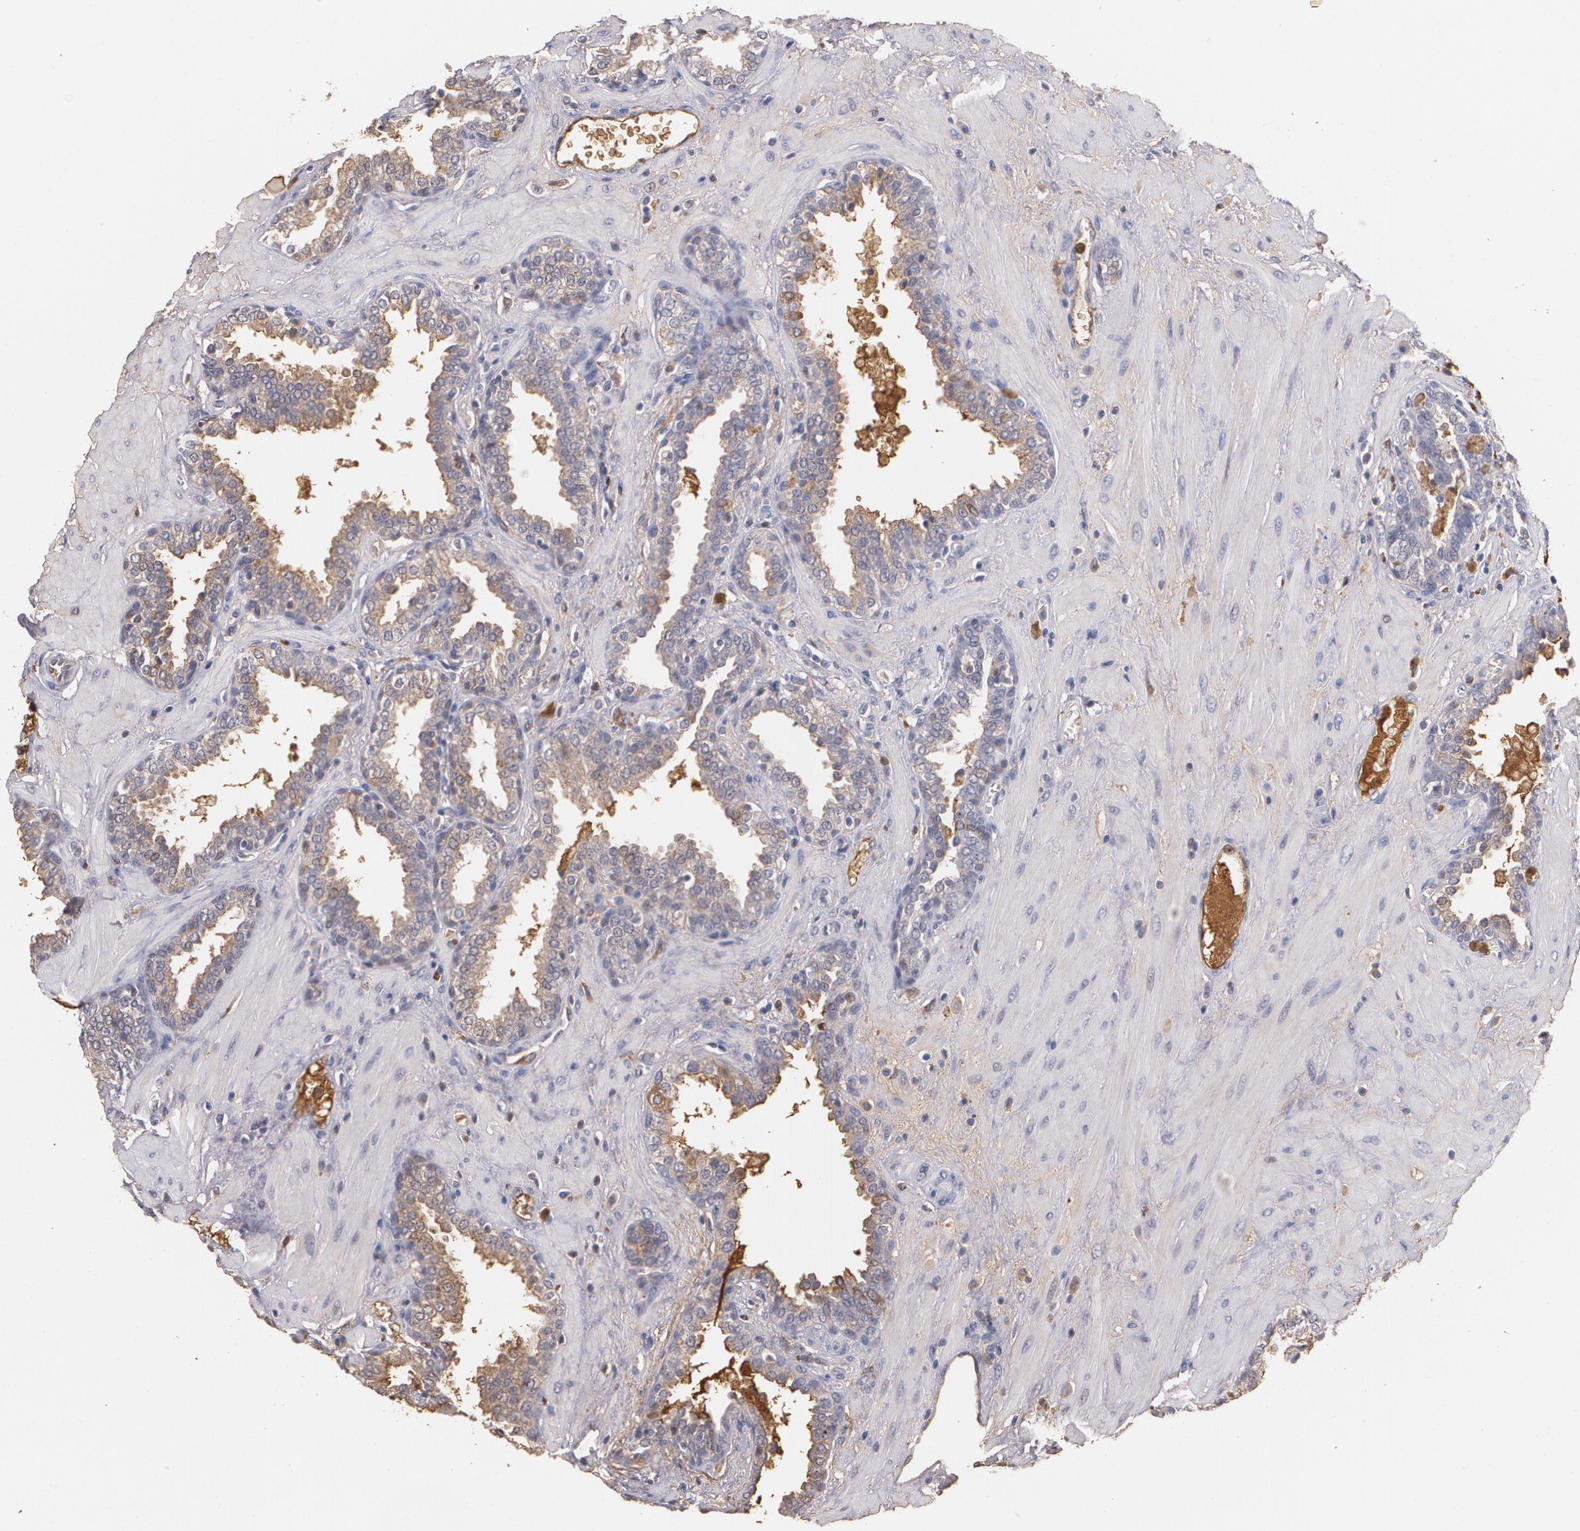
{"staining": {"intensity": "weak", "quantity": ">75%", "location": "cytoplasmic/membranous"}, "tissue": "prostate", "cell_type": "Glandular cells", "image_type": "normal", "snomed": [{"axis": "morphology", "description": "Normal tissue, NOS"}, {"axis": "topography", "description": "Prostate"}], "caption": "Glandular cells reveal low levels of weak cytoplasmic/membranous positivity in approximately >75% of cells in normal prostate.", "gene": "PTS", "patient": {"sex": "male", "age": 51}}